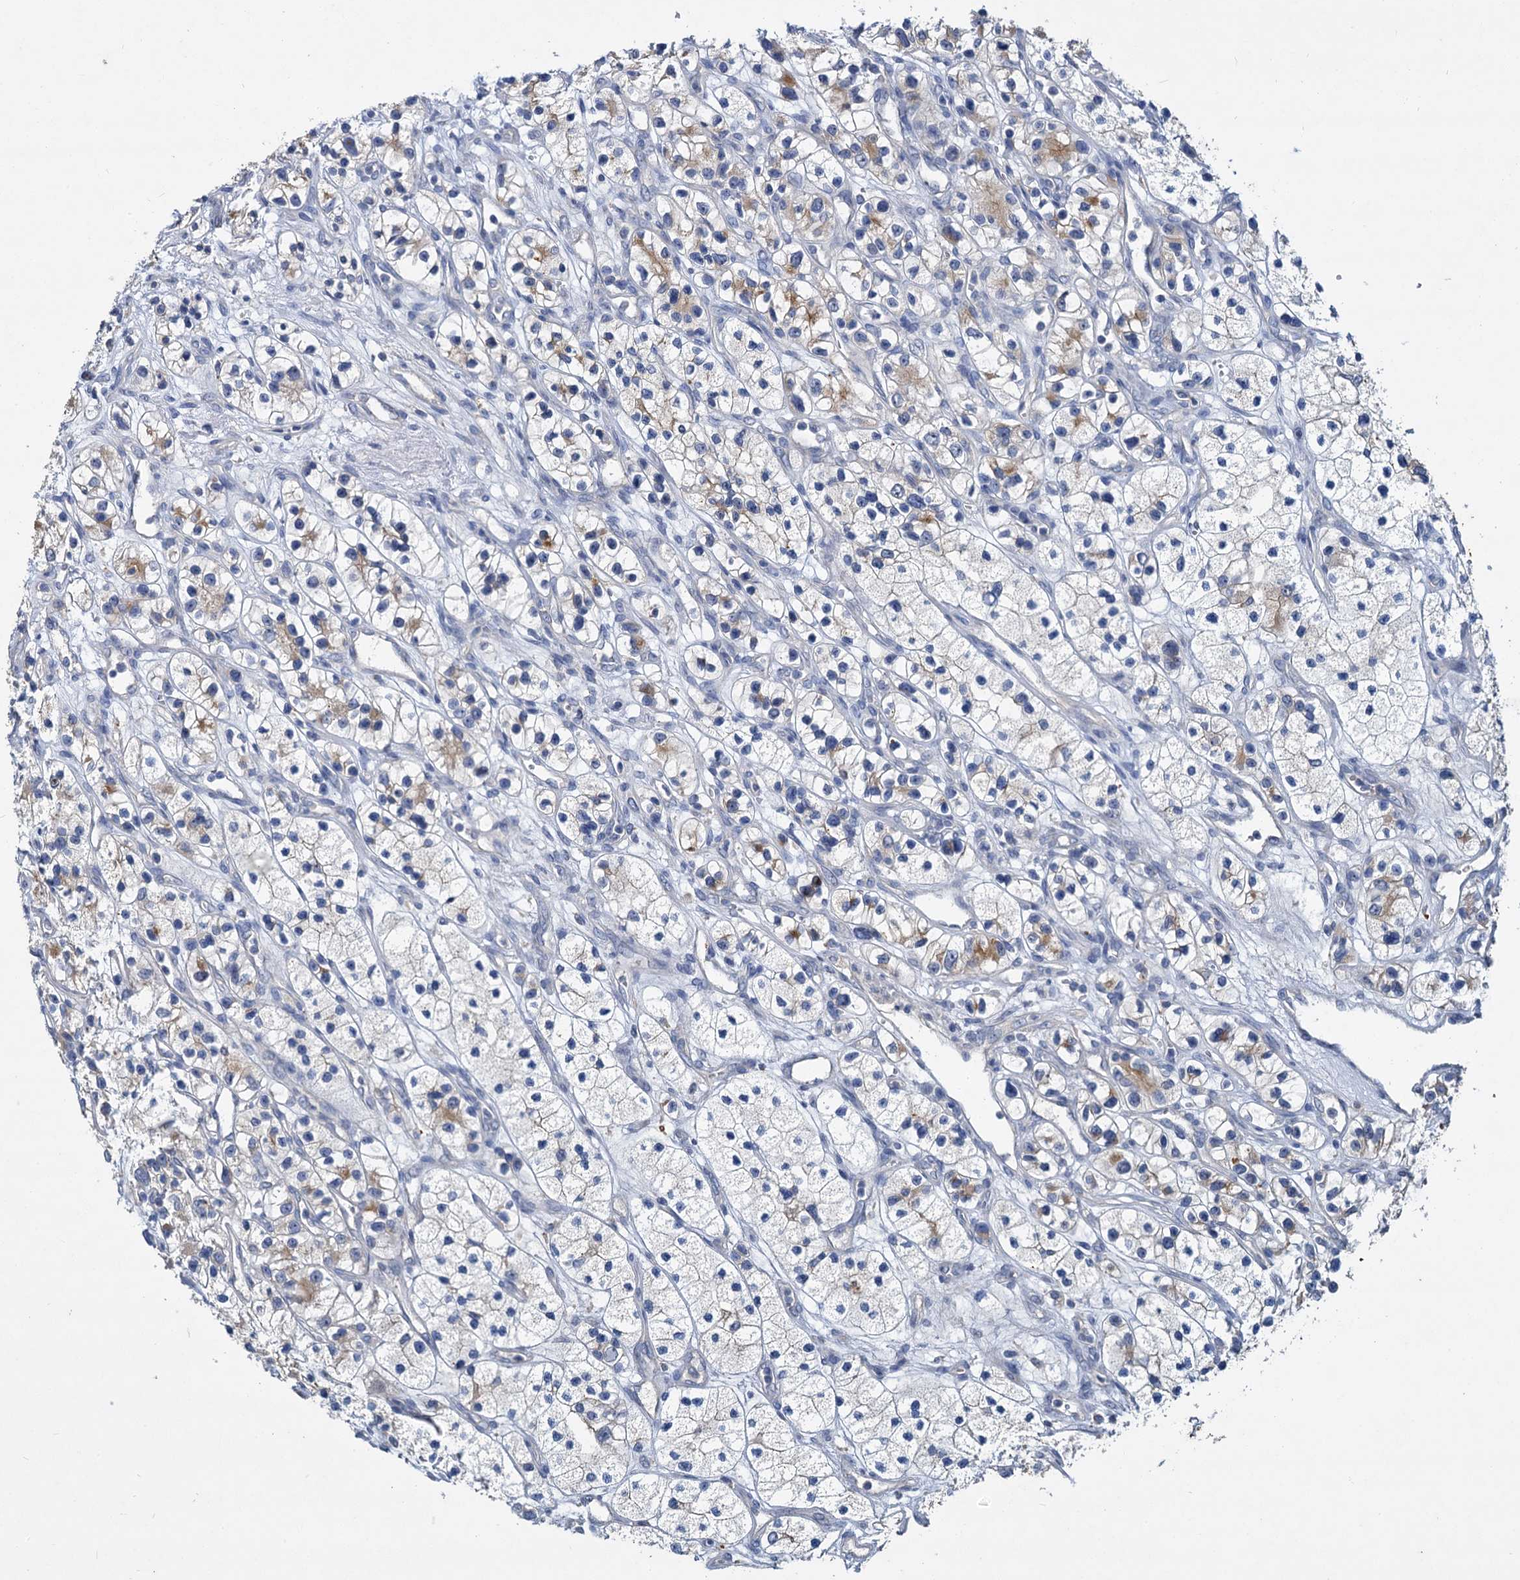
{"staining": {"intensity": "weak", "quantity": "<25%", "location": "cytoplasmic/membranous"}, "tissue": "renal cancer", "cell_type": "Tumor cells", "image_type": "cancer", "snomed": [{"axis": "morphology", "description": "Adenocarcinoma, NOS"}, {"axis": "topography", "description": "Kidney"}], "caption": "DAB (3,3'-diaminobenzidine) immunohistochemical staining of renal cancer (adenocarcinoma) displays no significant expression in tumor cells.", "gene": "ATP9A", "patient": {"sex": "female", "age": 57}}